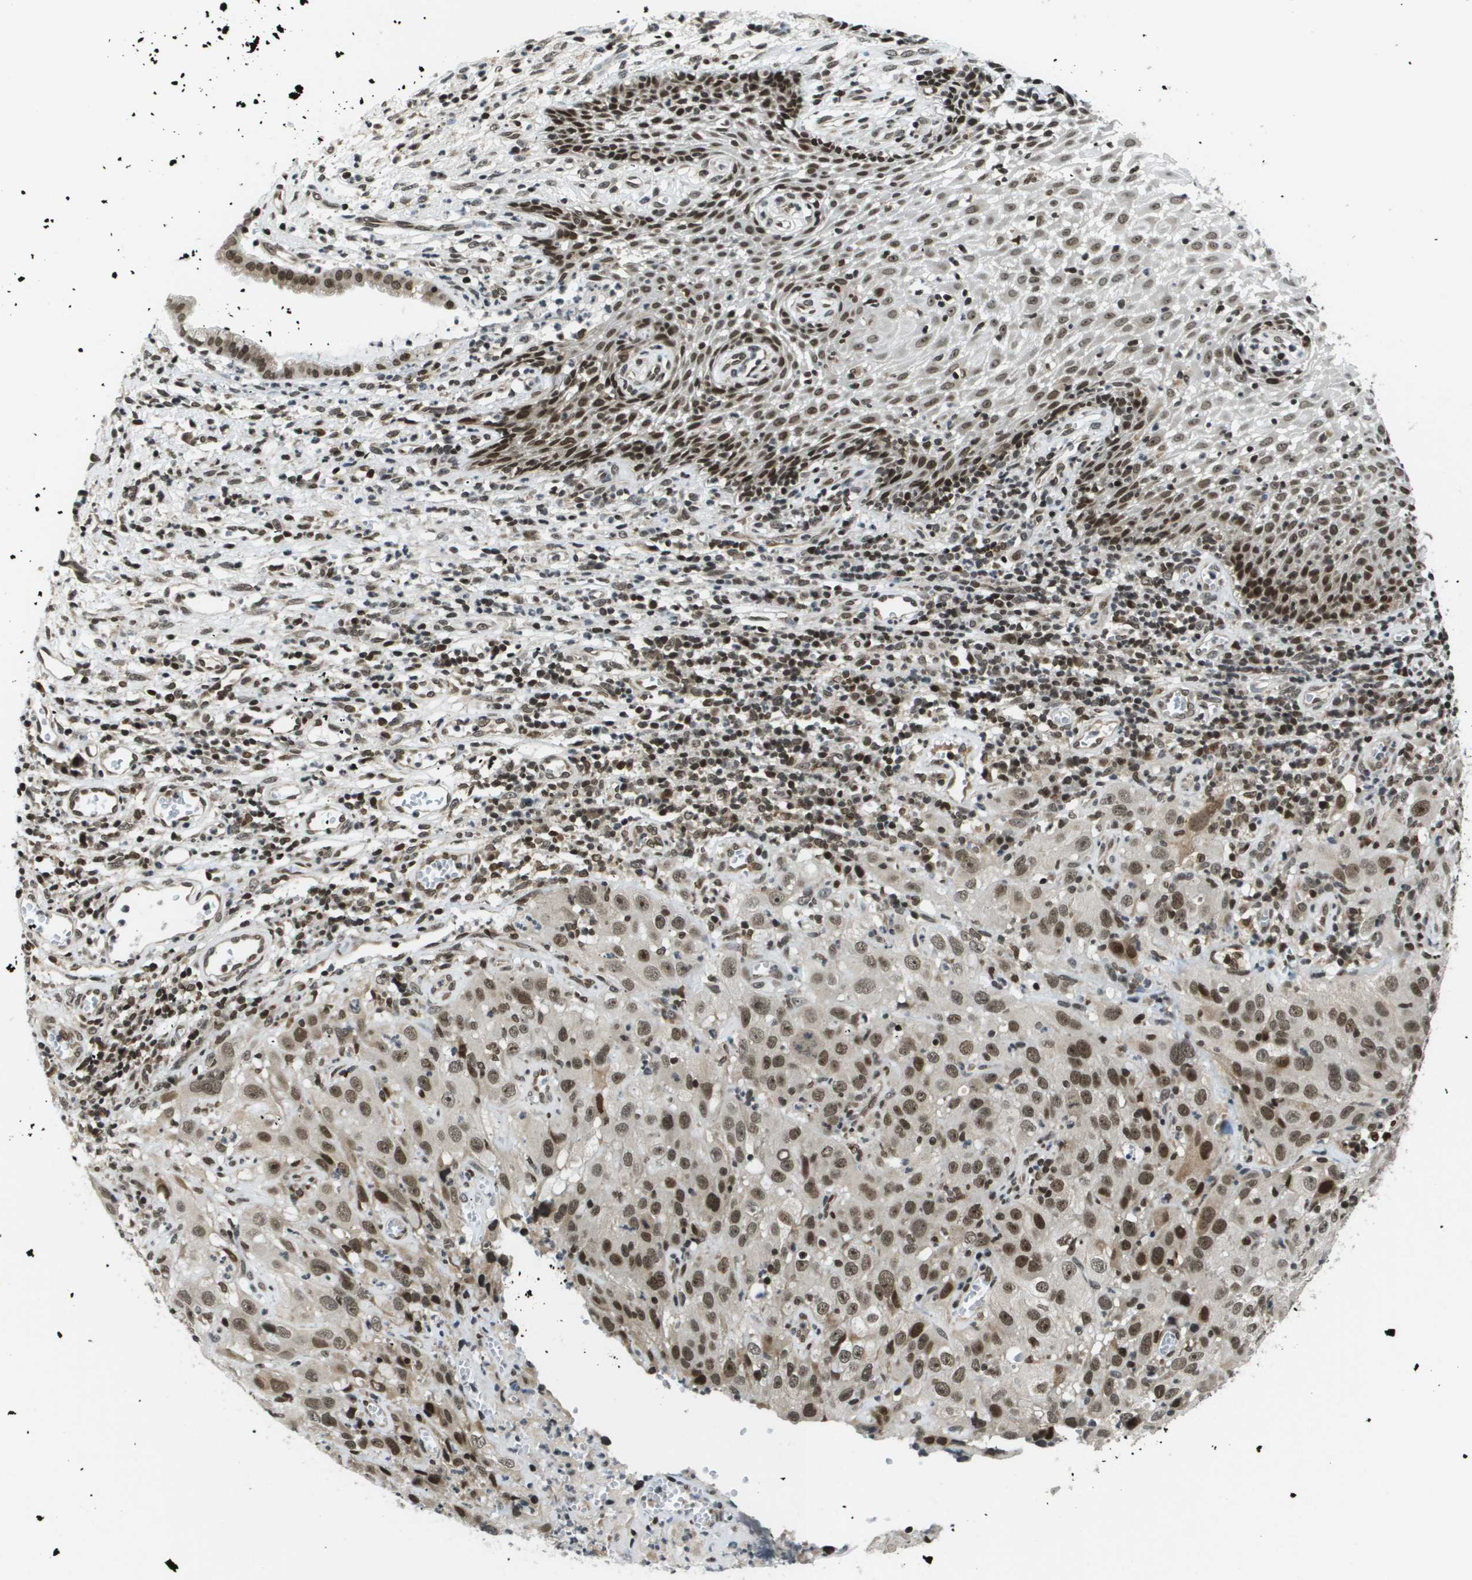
{"staining": {"intensity": "moderate", "quantity": ">75%", "location": "nuclear"}, "tissue": "cervical cancer", "cell_type": "Tumor cells", "image_type": "cancer", "snomed": [{"axis": "morphology", "description": "Squamous cell carcinoma, NOS"}, {"axis": "topography", "description": "Cervix"}], "caption": "There is medium levels of moderate nuclear positivity in tumor cells of cervical cancer (squamous cell carcinoma), as demonstrated by immunohistochemical staining (brown color).", "gene": "RECQL4", "patient": {"sex": "female", "age": 32}}